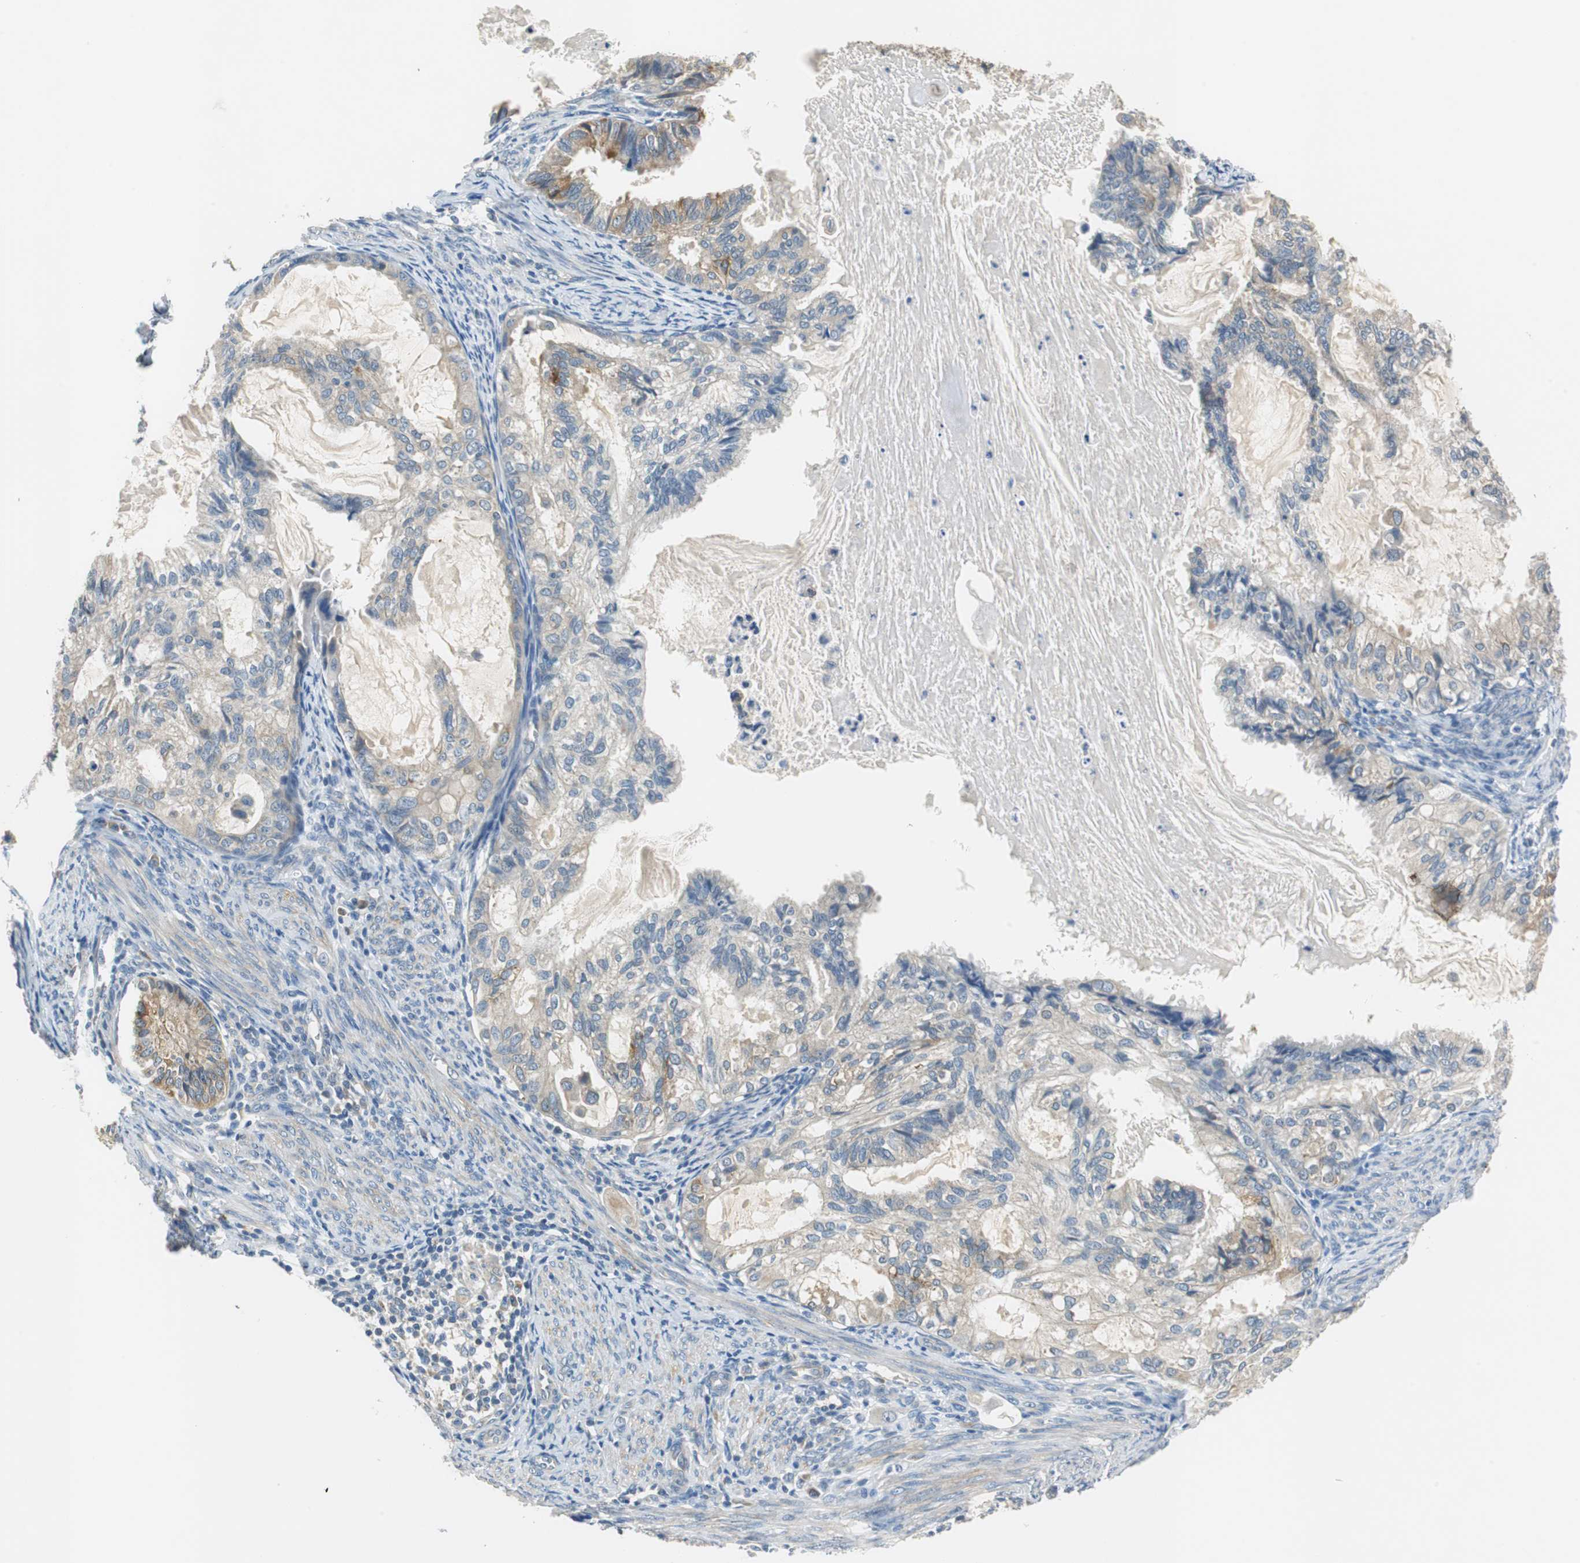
{"staining": {"intensity": "weak", "quantity": ">75%", "location": "cytoplasmic/membranous"}, "tissue": "cervical cancer", "cell_type": "Tumor cells", "image_type": "cancer", "snomed": [{"axis": "morphology", "description": "Normal tissue, NOS"}, {"axis": "morphology", "description": "Adenocarcinoma, NOS"}, {"axis": "topography", "description": "Cervix"}, {"axis": "topography", "description": "Endometrium"}], "caption": "The image exhibits staining of cervical cancer (adenocarcinoma), revealing weak cytoplasmic/membranous protein expression (brown color) within tumor cells. (DAB (3,3'-diaminobenzidine) = brown stain, brightfield microscopy at high magnification).", "gene": "FADS2", "patient": {"sex": "female", "age": 86}}